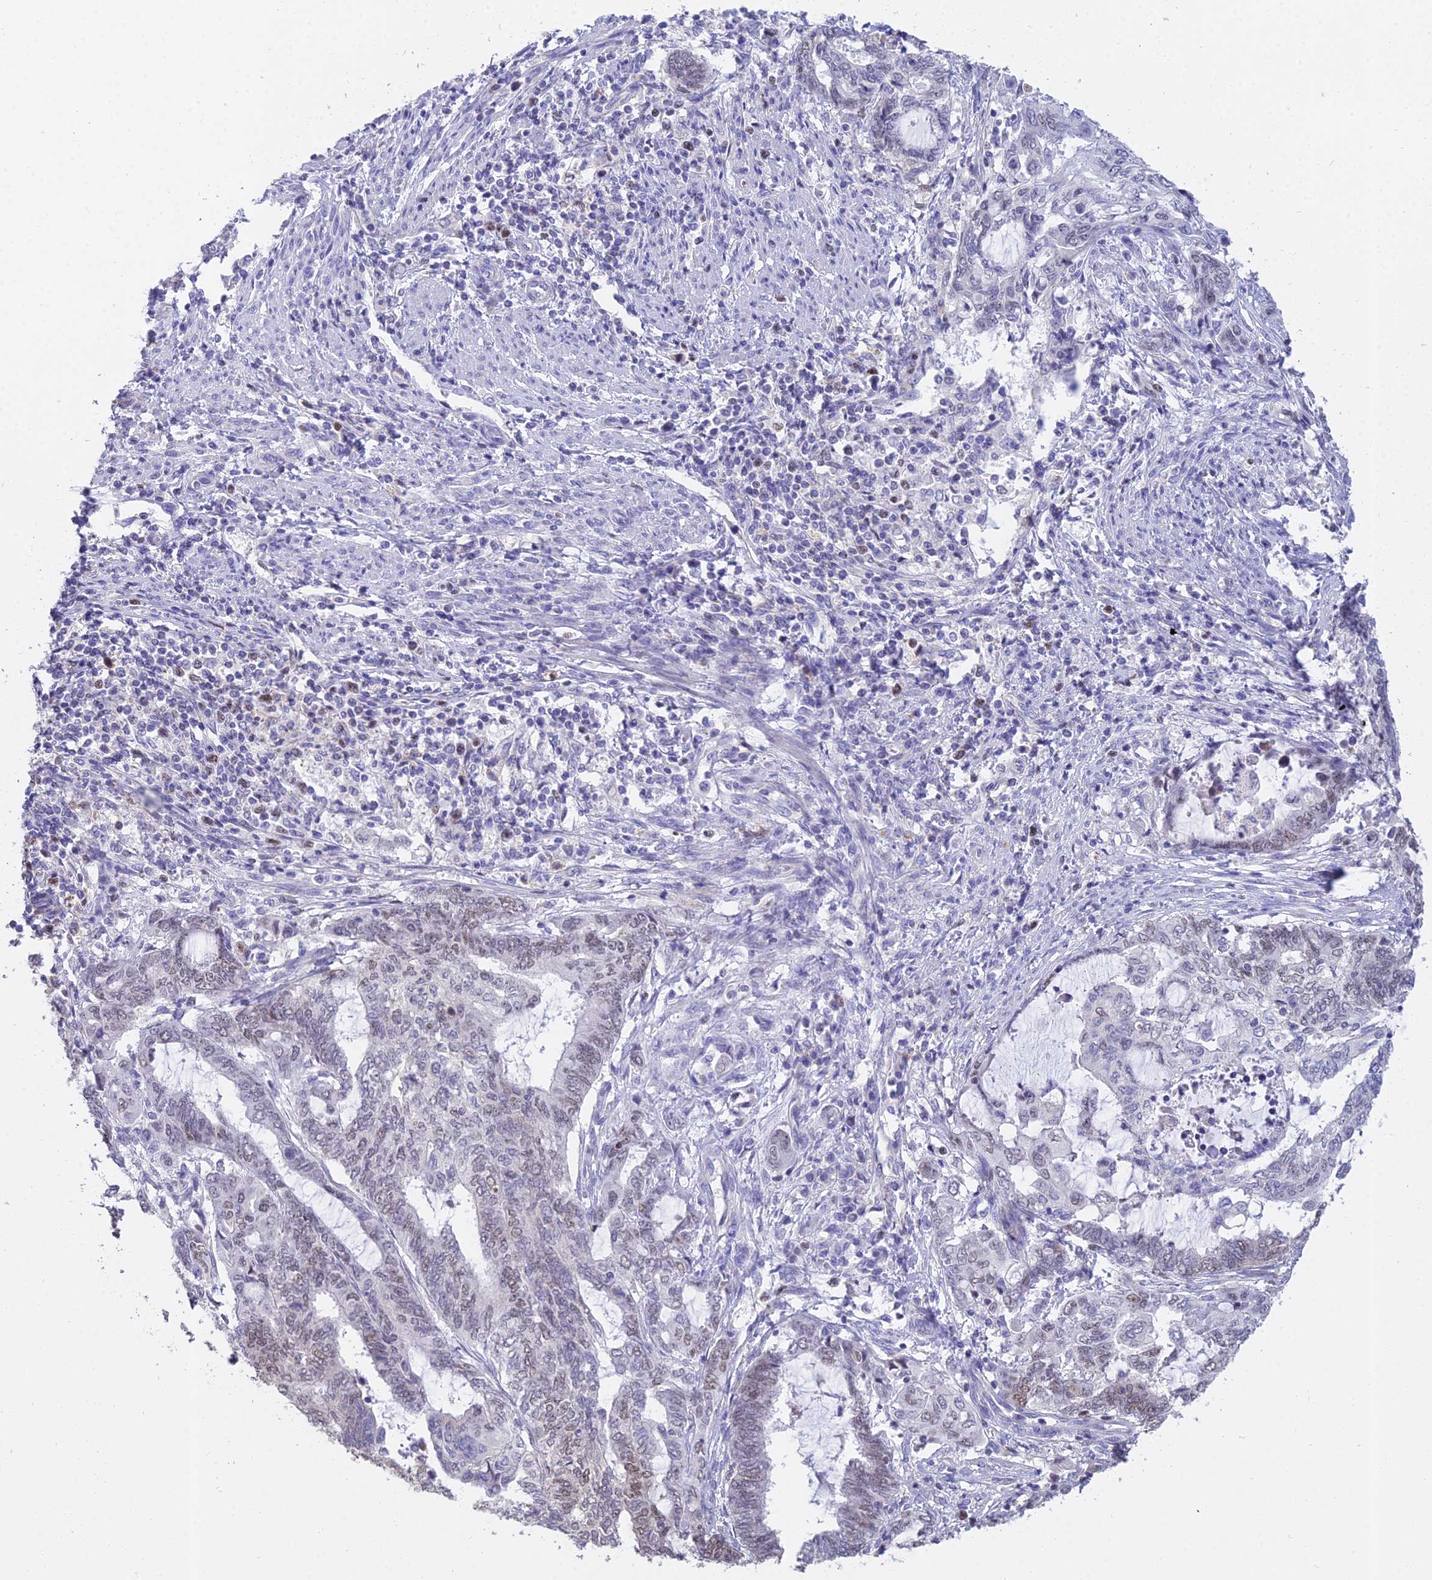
{"staining": {"intensity": "weak", "quantity": "<25%", "location": "nuclear"}, "tissue": "endometrial cancer", "cell_type": "Tumor cells", "image_type": "cancer", "snomed": [{"axis": "morphology", "description": "Adenocarcinoma, NOS"}, {"axis": "topography", "description": "Uterus"}, {"axis": "topography", "description": "Endometrium"}], "caption": "There is no significant expression in tumor cells of endometrial cancer. Brightfield microscopy of immunohistochemistry stained with DAB (3,3'-diaminobenzidine) (brown) and hematoxylin (blue), captured at high magnification.", "gene": "MCM2", "patient": {"sex": "female", "age": 70}}